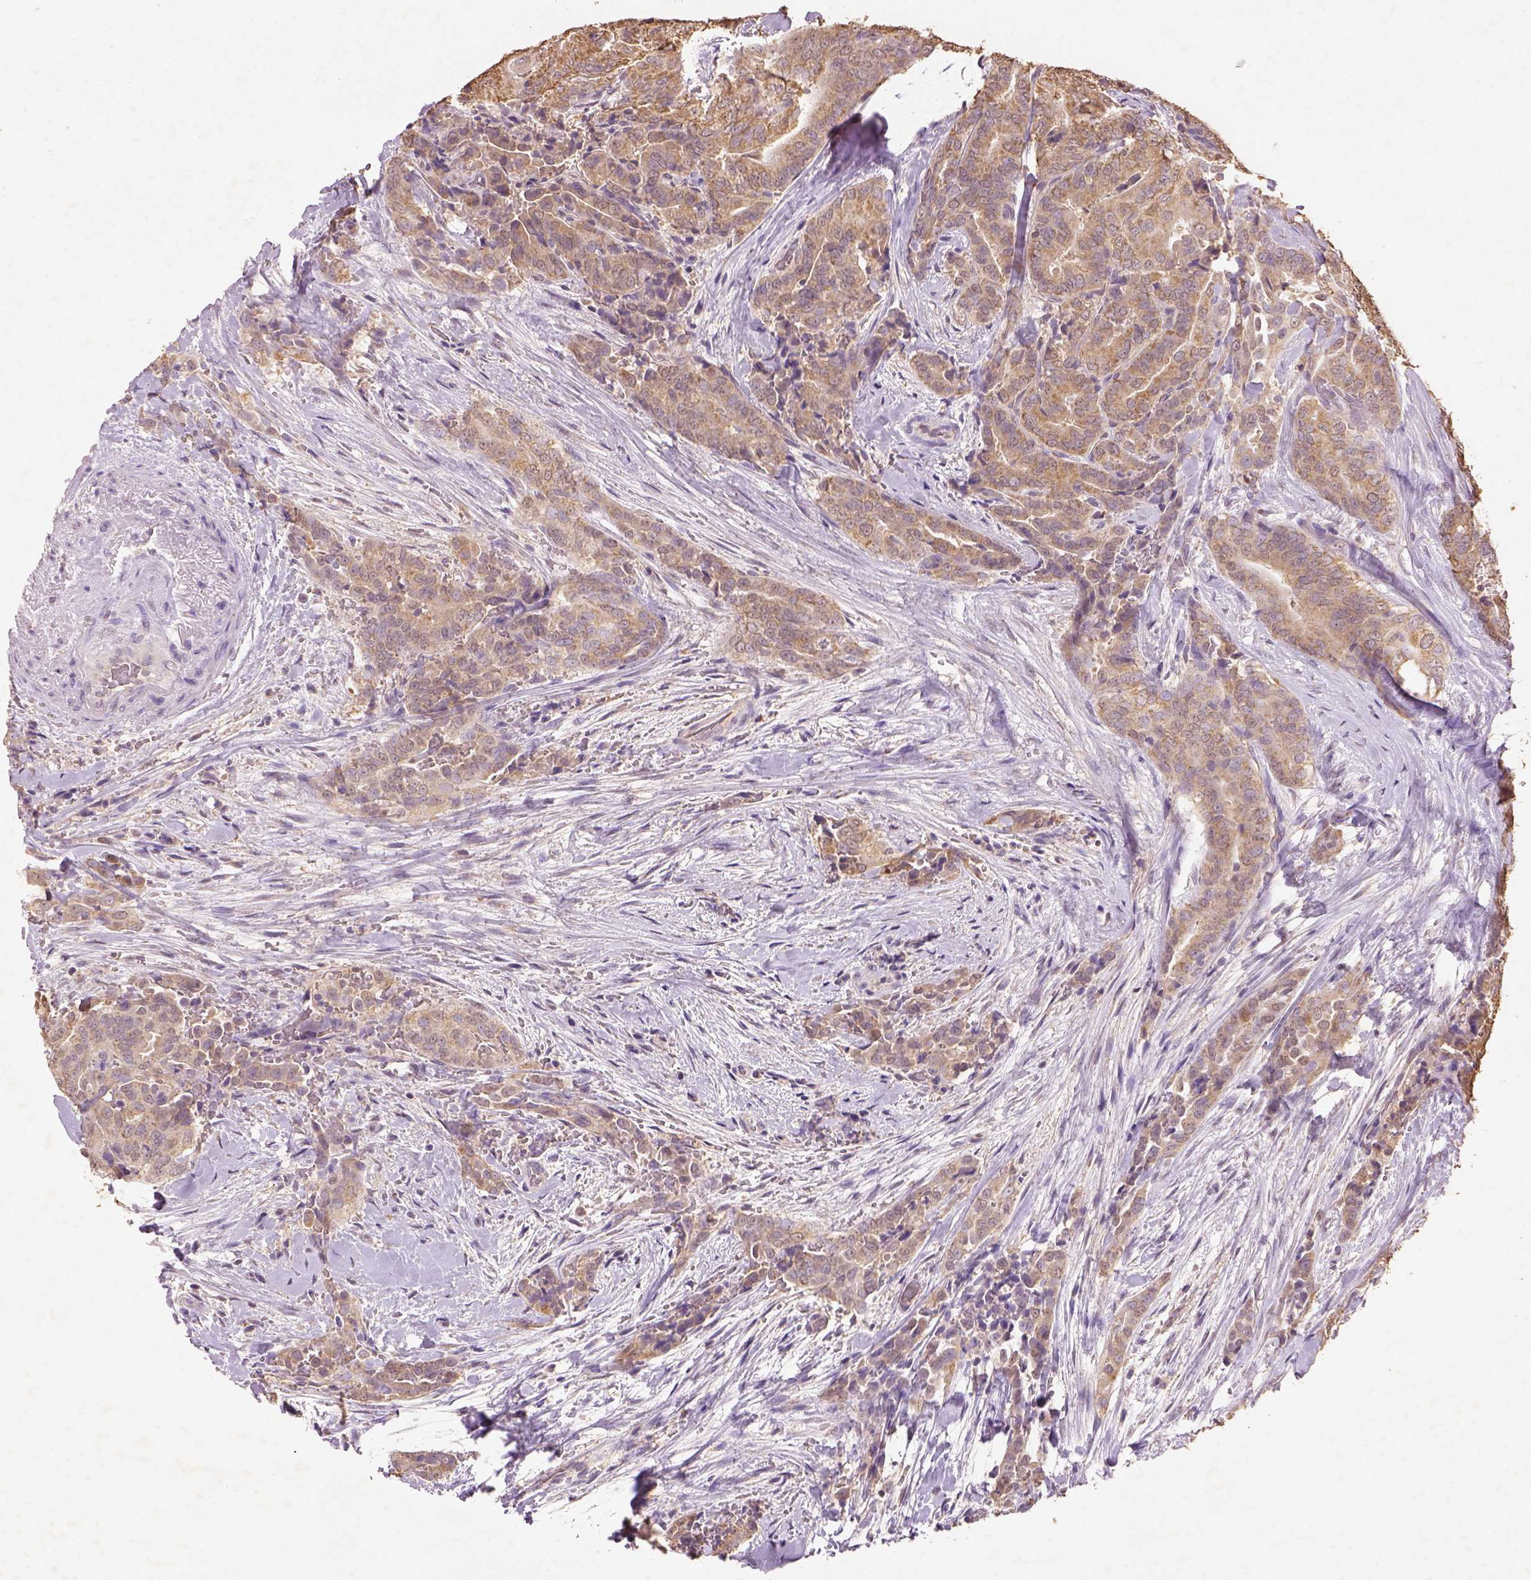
{"staining": {"intensity": "moderate", "quantity": ">75%", "location": "cytoplasmic/membranous"}, "tissue": "thyroid cancer", "cell_type": "Tumor cells", "image_type": "cancer", "snomed": [{"axis": "morphology", "description": "Papillary adenocarcinoma, NOS"}, {"axis": "topography", "description": "Thyroid gland"}], "caption": "The immunohistochemical stain labels moderate cytoplasmic/membranous staining in tumor cells of thyroid cancer tissue. (IHC, brightfield microscopy, high magnification).", "gene": "AP2B1", "patient": {"sex": "male", "age": 61}}